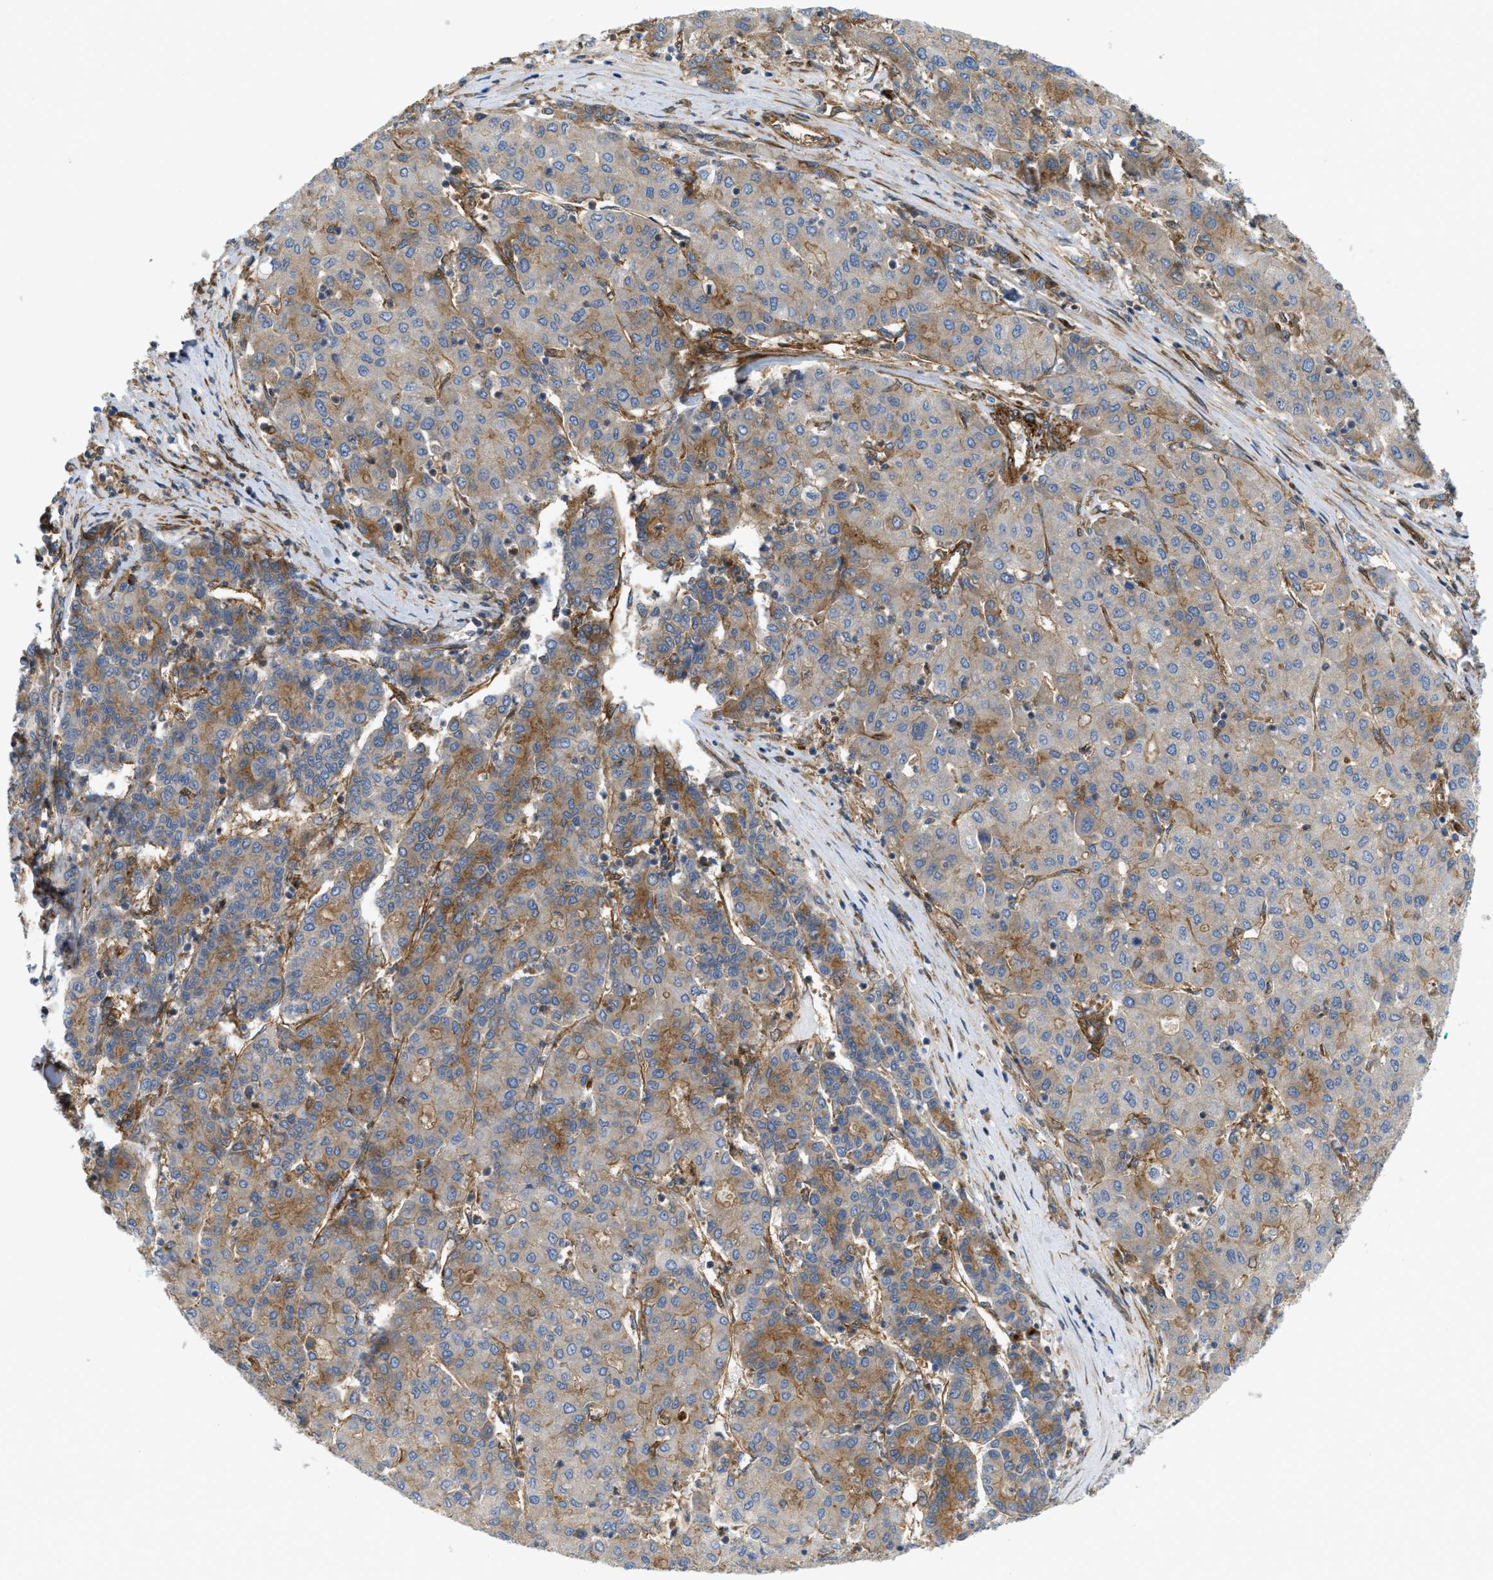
{"staining": {"intensity": "moderate", "quantity": "25%-75%", "location": "cytoplasmic/membranous"}, "tissue": "liver cancer", "cell_type": "Tumor cells", "image_type": "cancer", "snomed": [{"axis": "morphology", "description": "Carcinoma, Hepatocellular, NOS"}, {"axis": "topography", "description": "Liver"}], "caption": "Immunohistochemistry histopathology image of neoplastic tissue: human liver hepatocellular carcinoma stained using immunohistochemistry reveals medium levels of moderate protein expression localized specifically in the cytoplasmic/membranous of tumor cells, appearing as a cytoplasmic/membranous brown color.", "gene": "PICALM", "patient": {"sex": "male", "age": 65}}